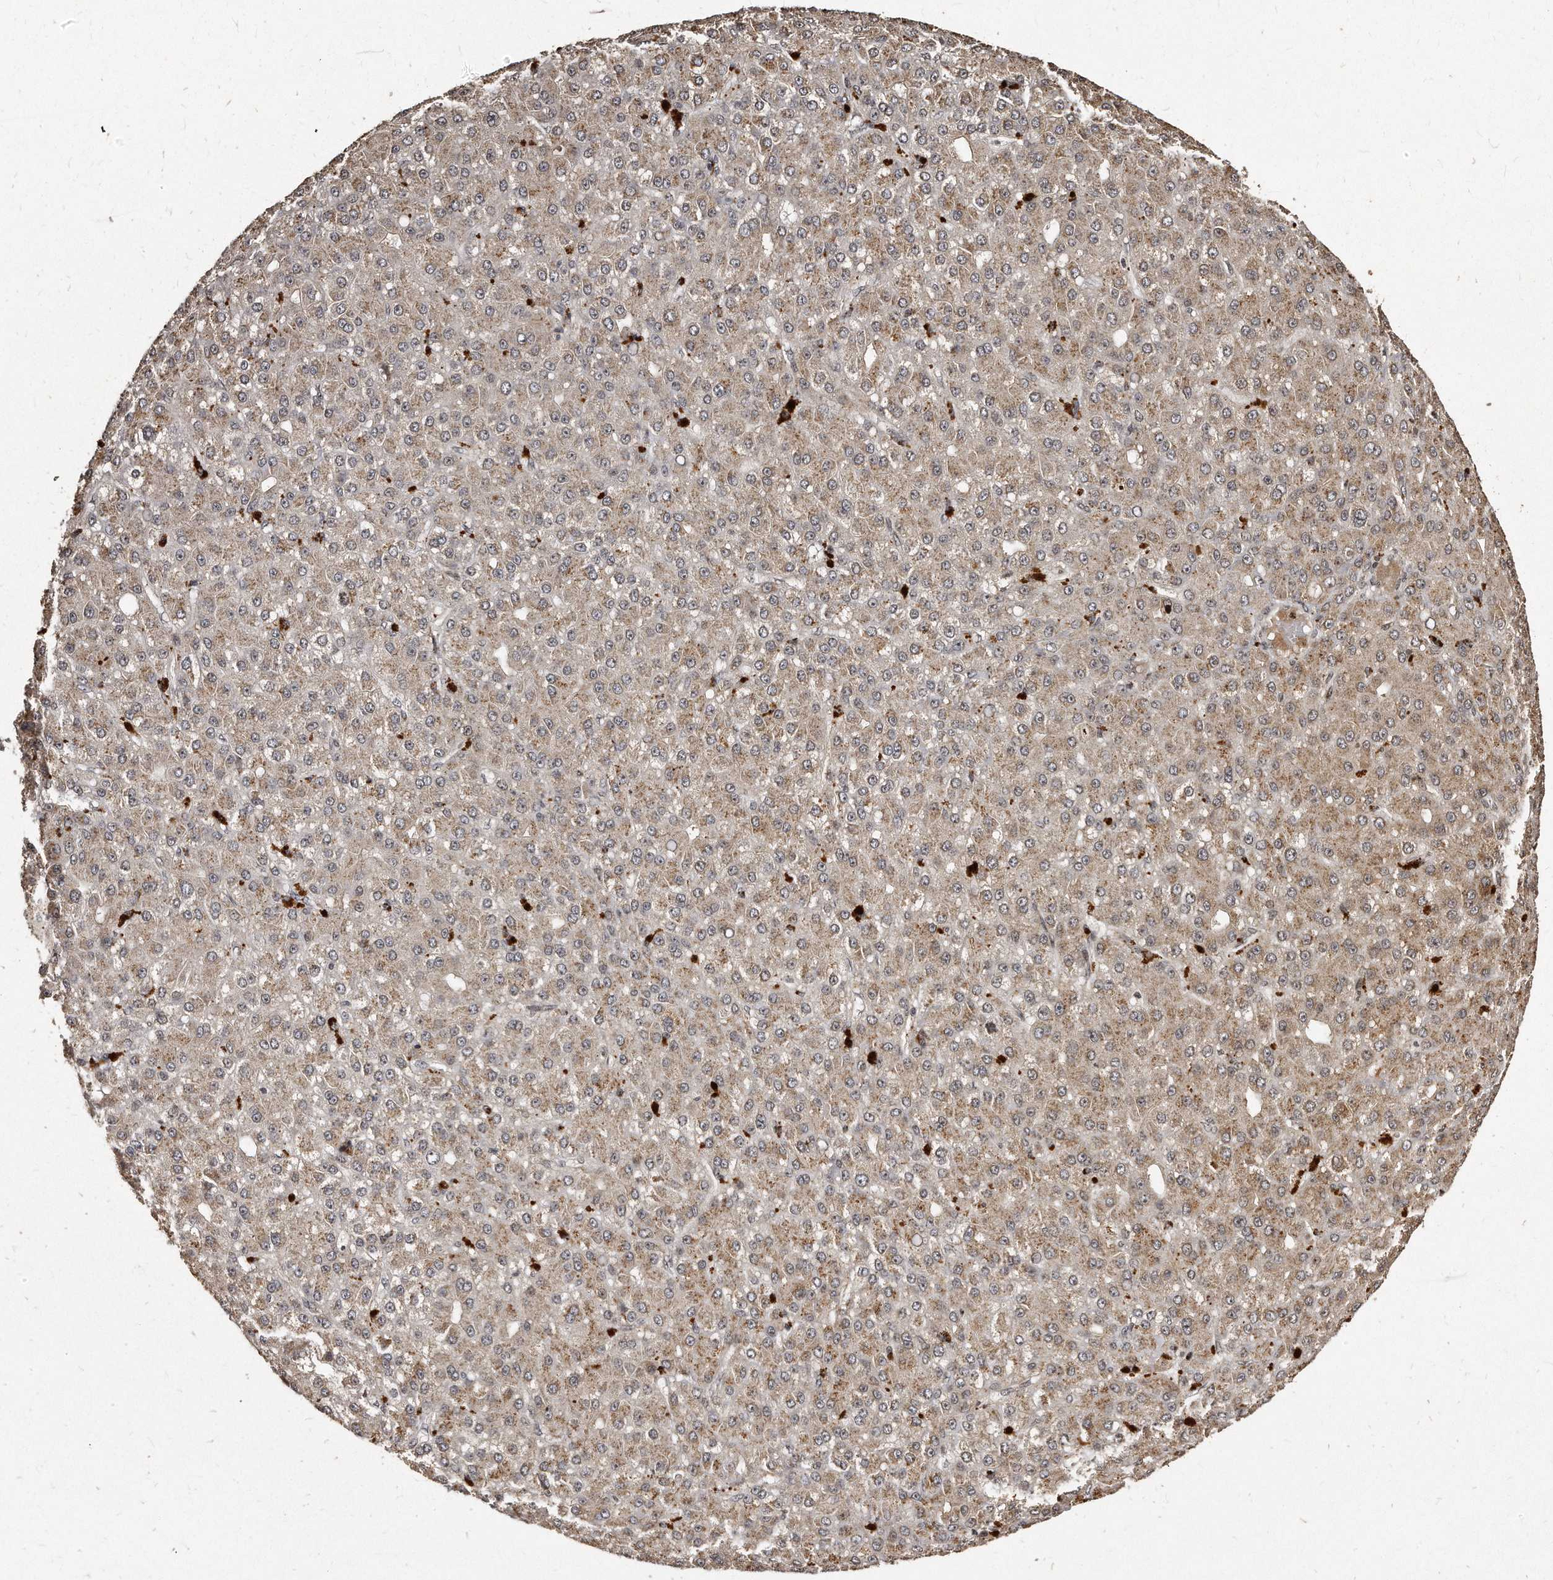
{"staining": {"intensity": "weak", "quantity": ">75%", "location": "cytoplasmic/membranous"}, "tissue": "liver cancer", "cell_type": "Tumor cells", "image_type": "cancer", "snomed": [{"axis": "morphology", "description": "Carcinoma, Hepatocellular, NOS"}, {"axis": "topography", "description": "Liver"}], "caption": "Human liver cancer (hepatocellular carcinoma) stained with a brown dye exhibits weak cytoplasmic/membranous positive expression in about >75% of tumor cells.", "gene": "TSHR", "patient": {"sex": "male", "age": 67}}